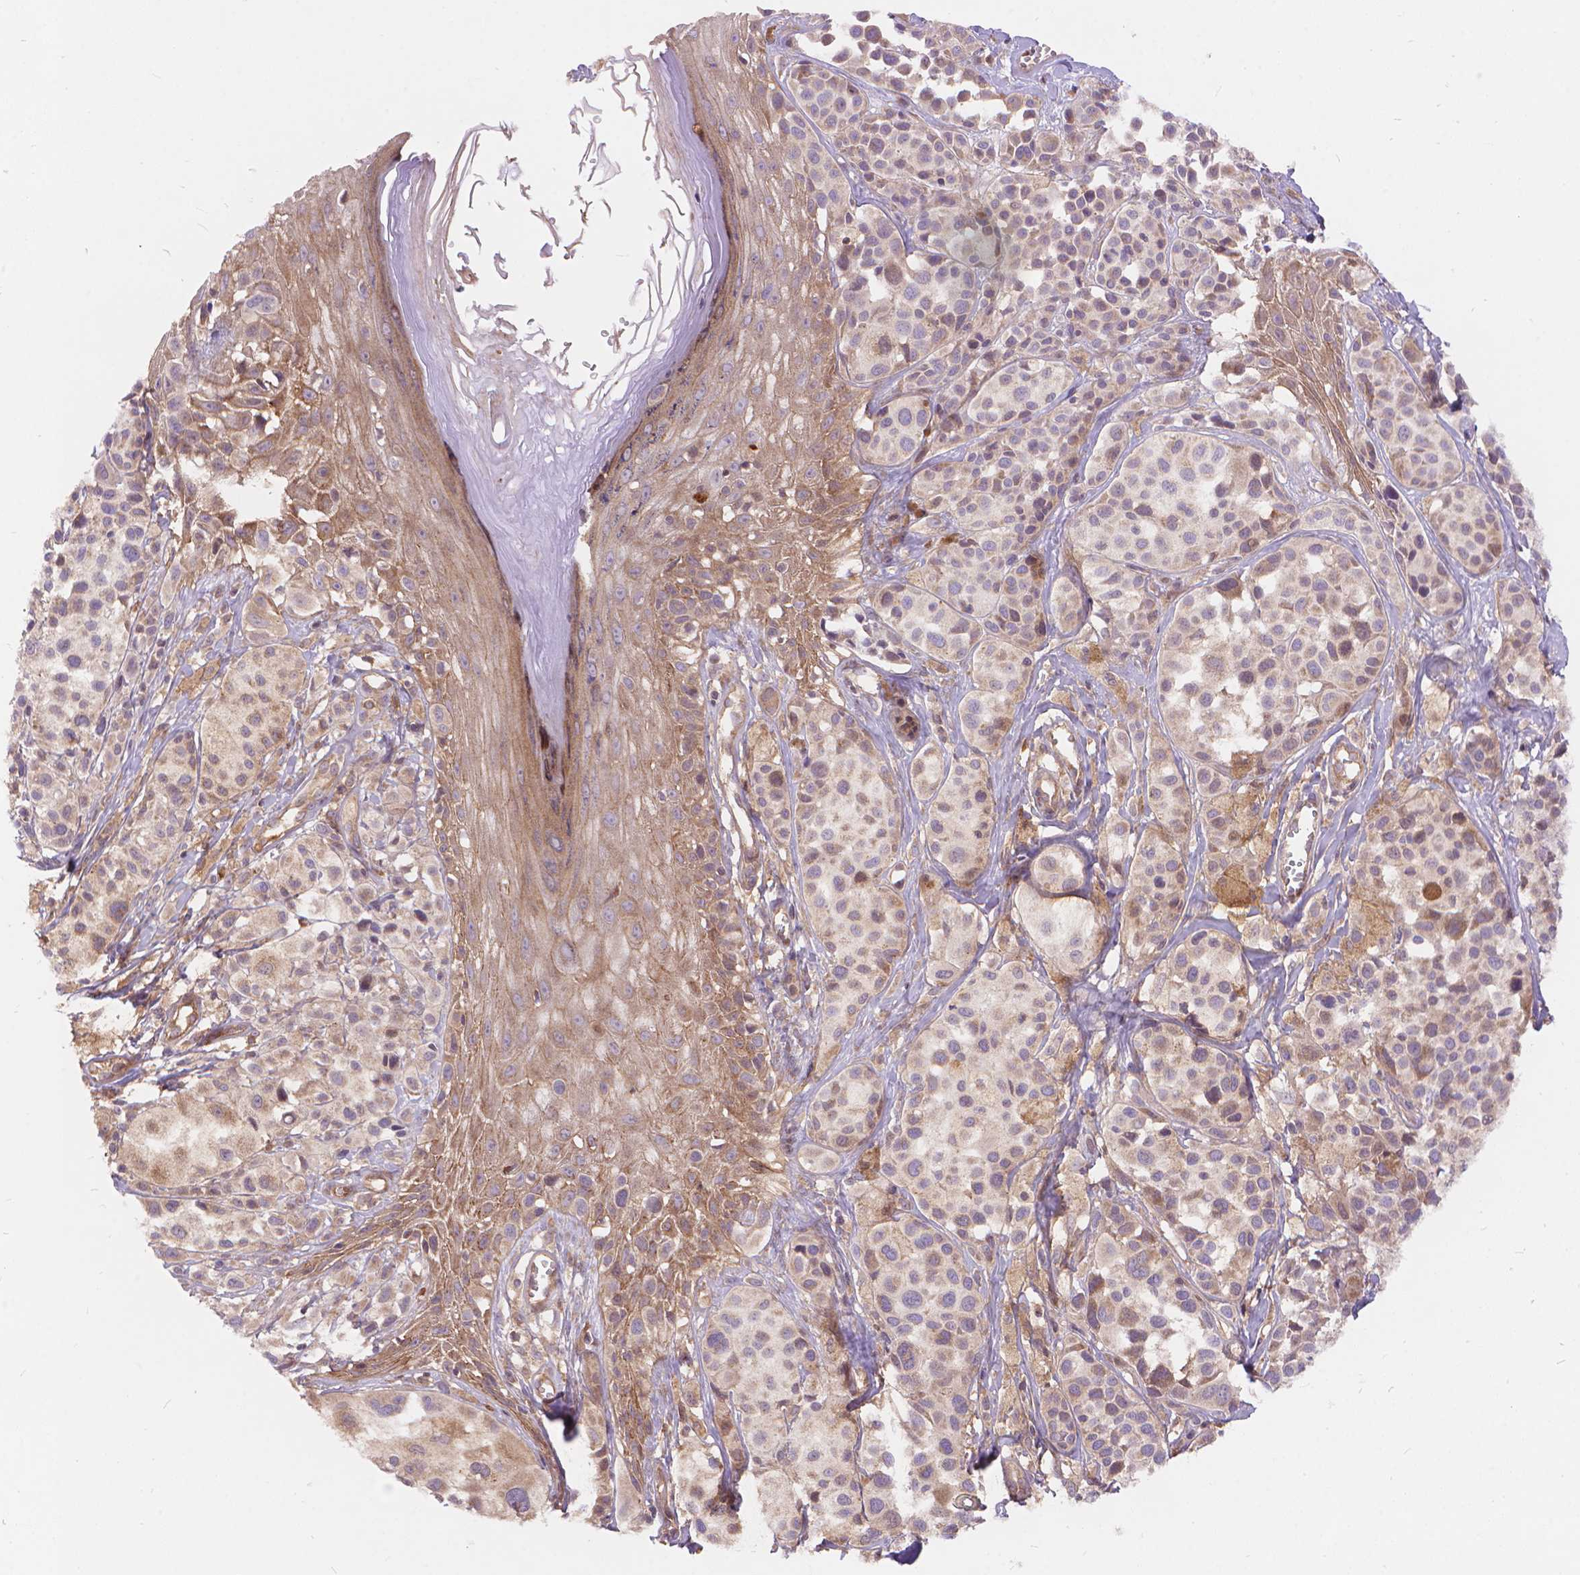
{"staining": {"intensity": "weak", "quantity": ">75%", "location": "cytoplasmic/membranous"}, "tissue": "melanoma", "cell_type": "Tumor cells", "image_type": "cancer", "snomed": [{"axis": "morphology", "description": "Malignant melanoma, NOS"}, {"axis": "topography", "description": "Skin"}], "caption": "Immunohistochemistry (DAB (3,3'-diaminobenzidine)) staining of melanoma demonstrates weak cytoplasmic/membranous protein expression in approximately >75% of tumor cells.", "gene": "ARAP1", "patient": {"sex": "male", "age": 77}}